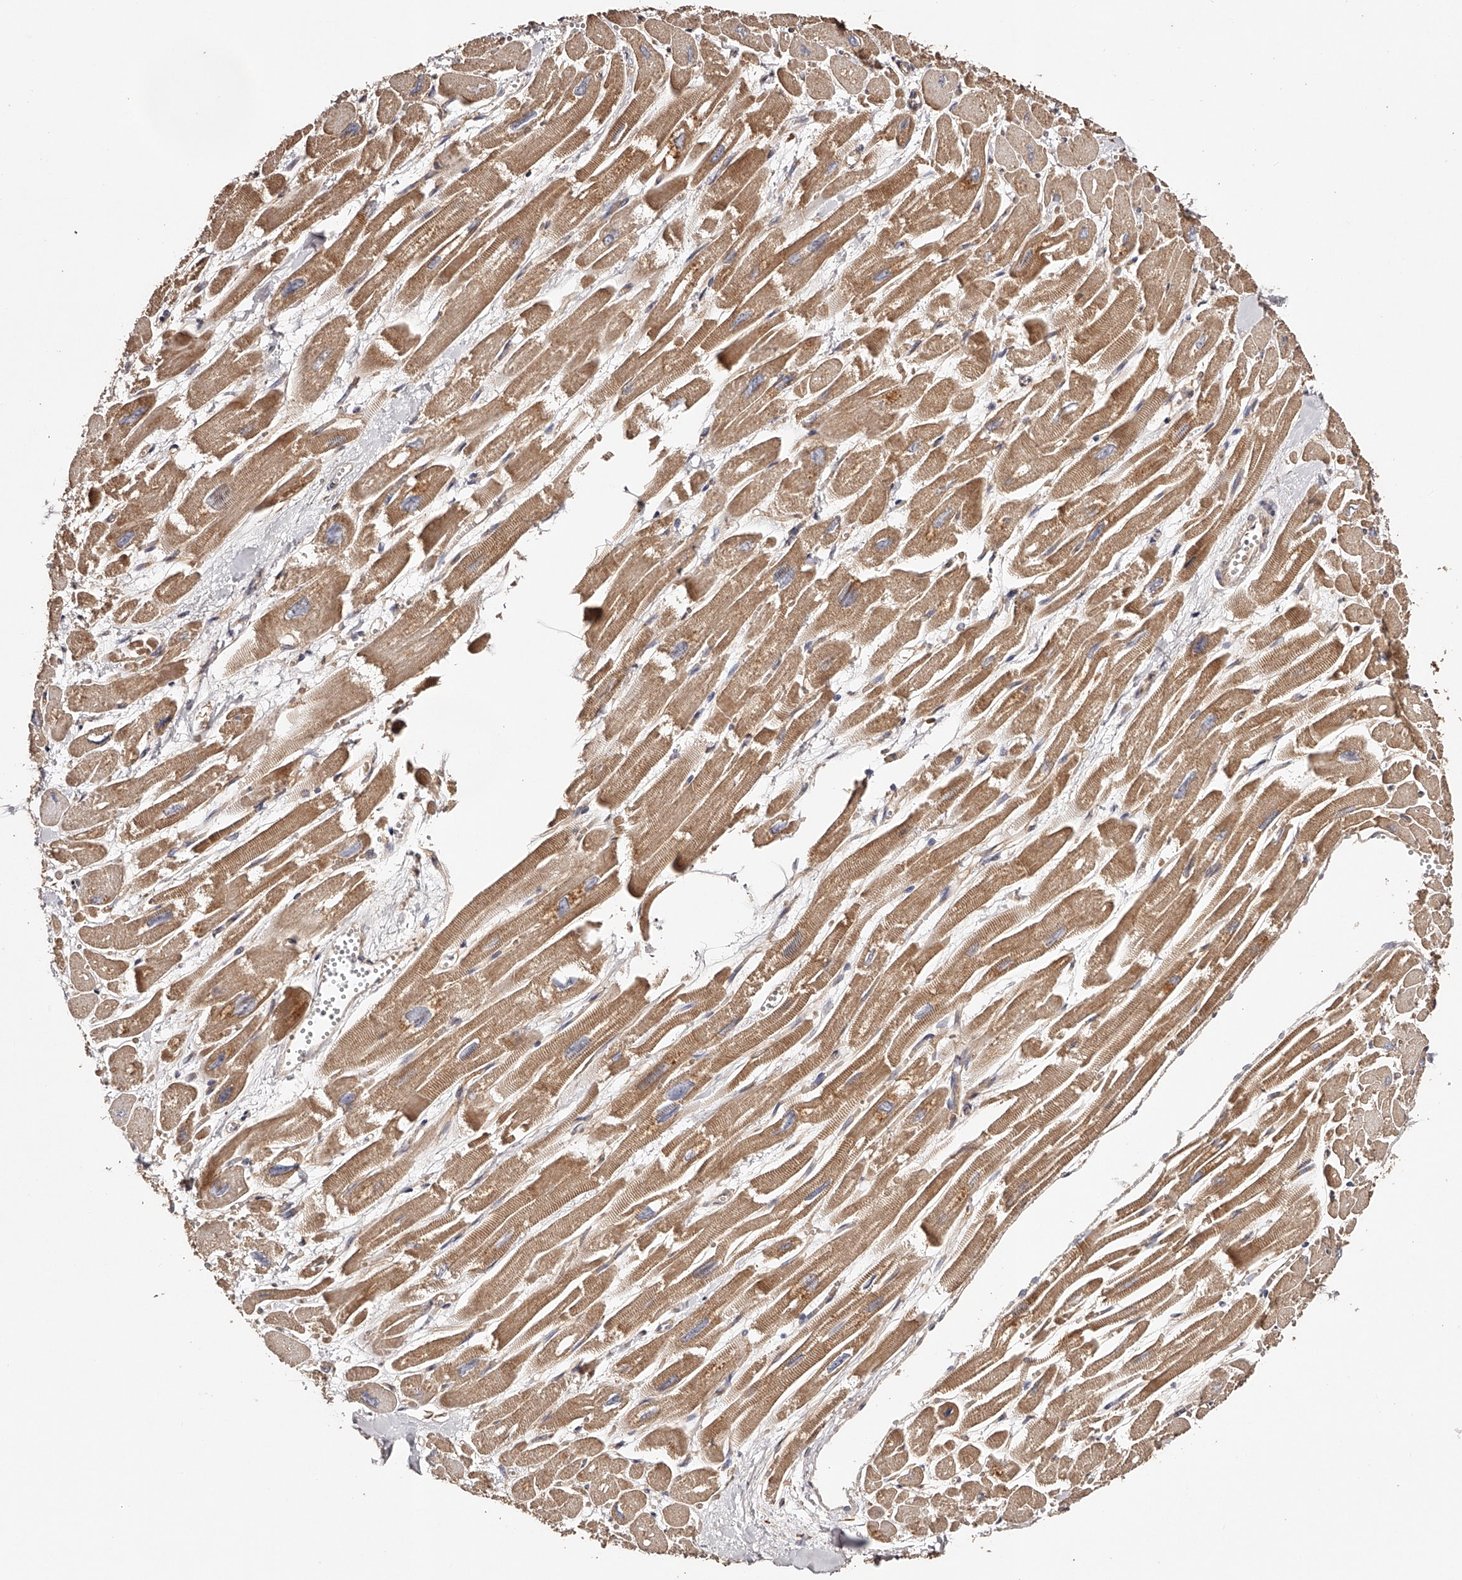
{"staining": {"intensity": "moderate", "quantity": ">75%", "location": "cytoplasmic/membranous"}, "tissue": "heart muscle", "cell_type": "Cardiomyocytes", "image_type": "normal", "snomed": [{"axis": "morphology", "description": "Normal tissue, NOS"}, {"axis": "topography", "description": "Heart"}], "caption": "Protein analysis of normal heart muscle reveals moderate cytoplasmic/membranous positivity in approximately >75% of cardiomyocytes. (IHC, brightfield microscopy, high magnification).", "gene": "USP21", "patient": {"sex": "male", "age": 54}}